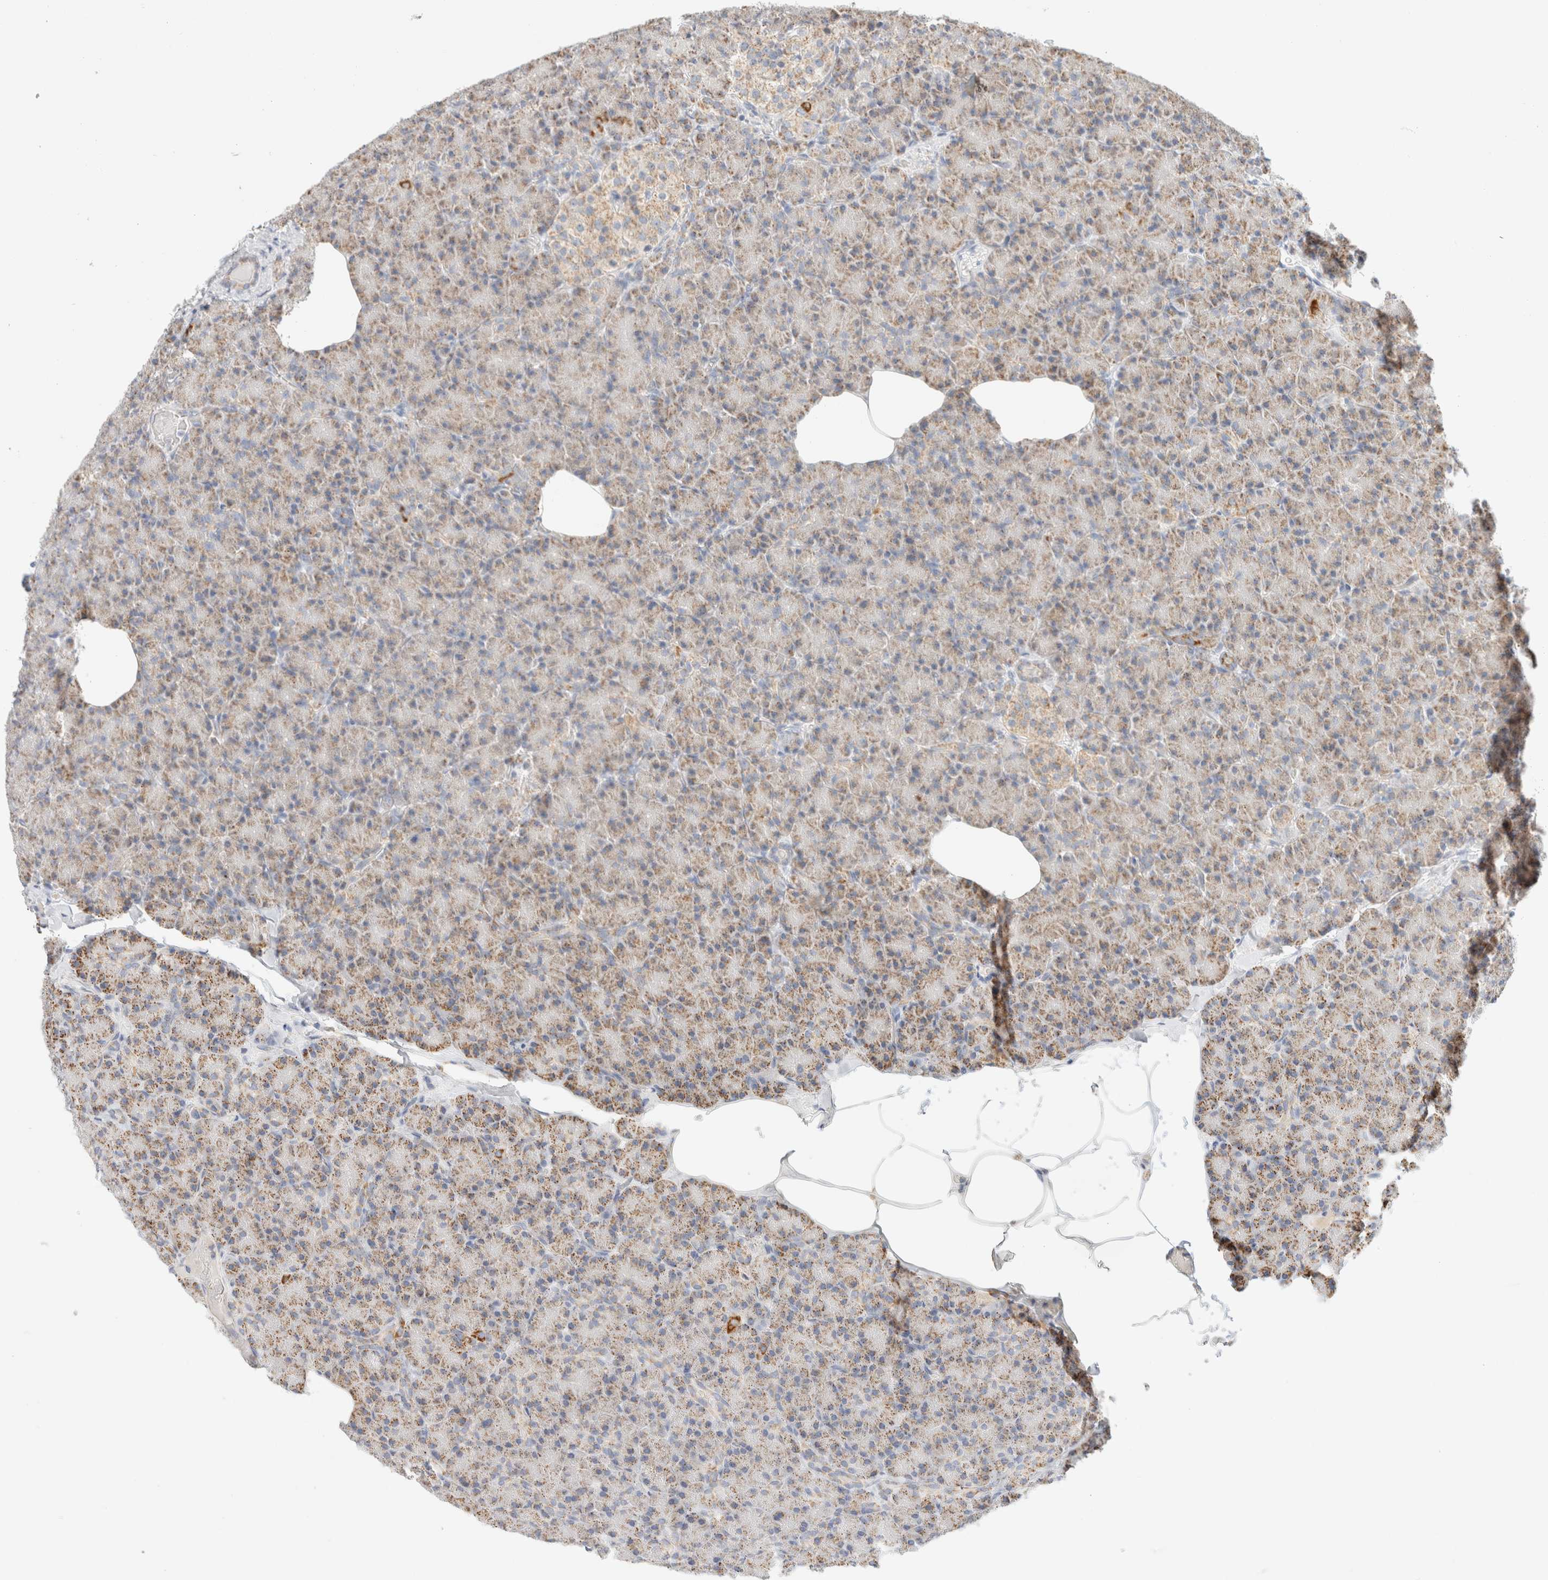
{"staining": {"intensity": "moderate", "quantity": ">75%", "location": "cytoplasmic/membranous"}, "tissue": "pancreas", "cell_type": "Exocrine glandular cells", "image_type": "normal", "snomed": [{"axis": "morphology", "description": "Normal tissue, NOS"}, {"axis": "topography", "description": "Pancreas"}], "caption": "This is an image of immunohistochemistry staining of normal pancreas, which shows moderate staining in the cytoplasmic/membranous of exocrine glandular cells.", "gene": "HDHD3", "patient": {"sex": "female", "age": 43}}